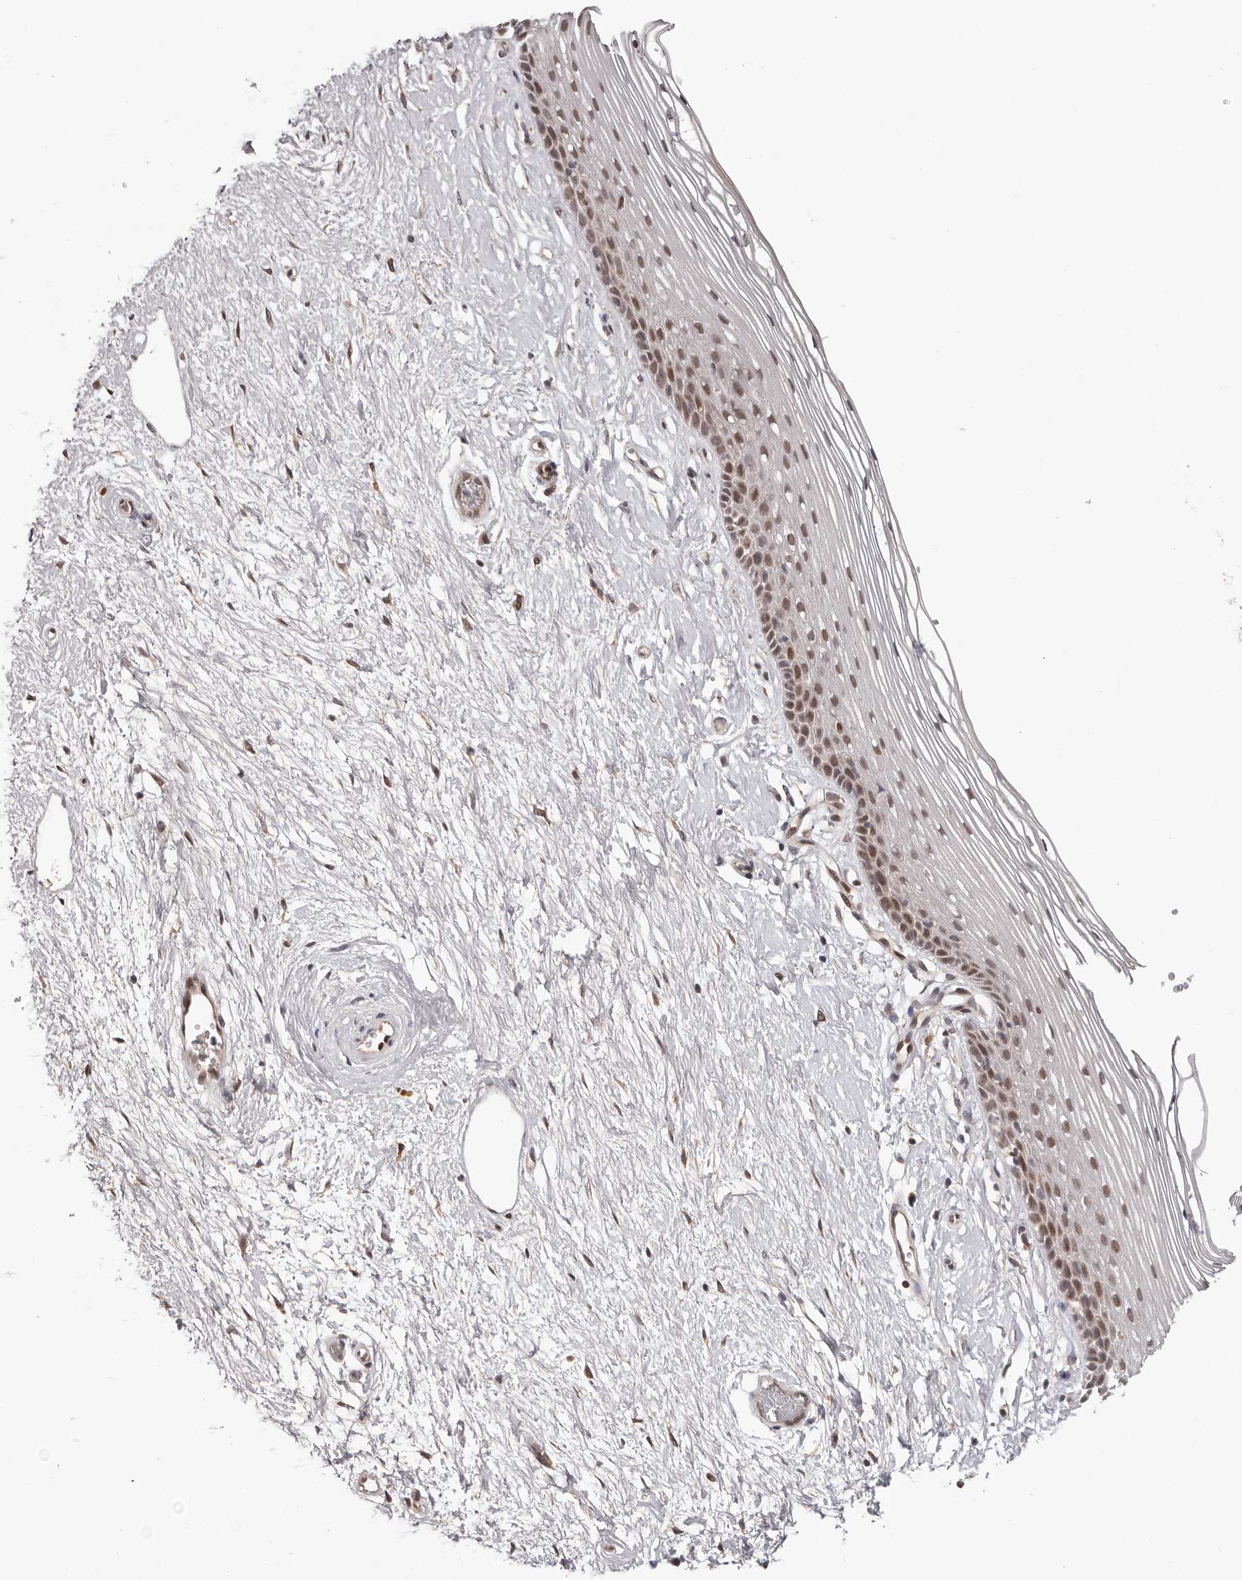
{"staining": {"intensity": "moderate", "quantity": ">75%", "location": "nuclear"}, "tissue": "vagina", "cell_type": "Squamous epithelial cells", "image_type": "normal", "snomed": [{"axis": "morphology", "description": "Normal tissue, NOS"}, {"axis": "topography", "description": "Vagina"}], "caption": "A brown stain shows moderate nuclear expression of a protein in squamous epithelial cells of unremarkable vagina.", "gene": "TBX5", "patient": {"sex": "female", "age": 46}}